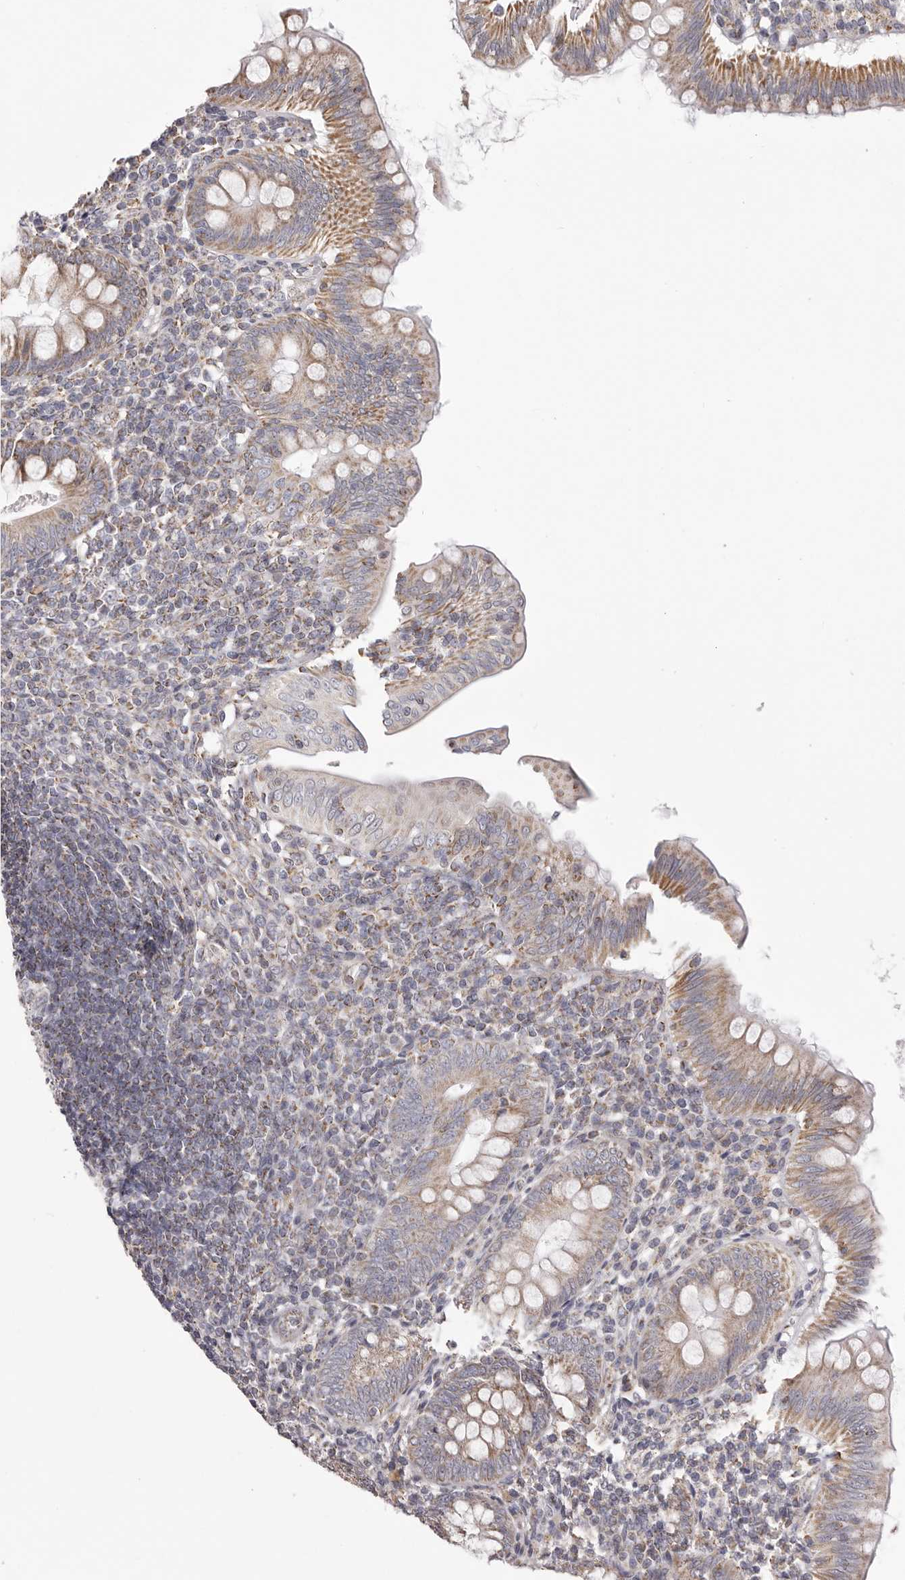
{"staining": {"intensity": "moderate", "quantity": ">75%", "location": "cytoplasmic/membranous"}, "tissue": "appendix", "cell_type": "Glandular cells", "image_type": "normal", "snomed": [{"axis": "morphology", "description": "Normal tissue, NOS"}, {"axis": "topography", "description": "Appendix"}], "caption": "Immunohistochemistry image of unremarkable human appendix stained for a protein (brown), which exhibits medium levels of moderate cytoplasmic/membranous expression in approximately >75% of glandular cells.", "gene": "CHRM2", "patient": {"sex": "male", "age": 14}}